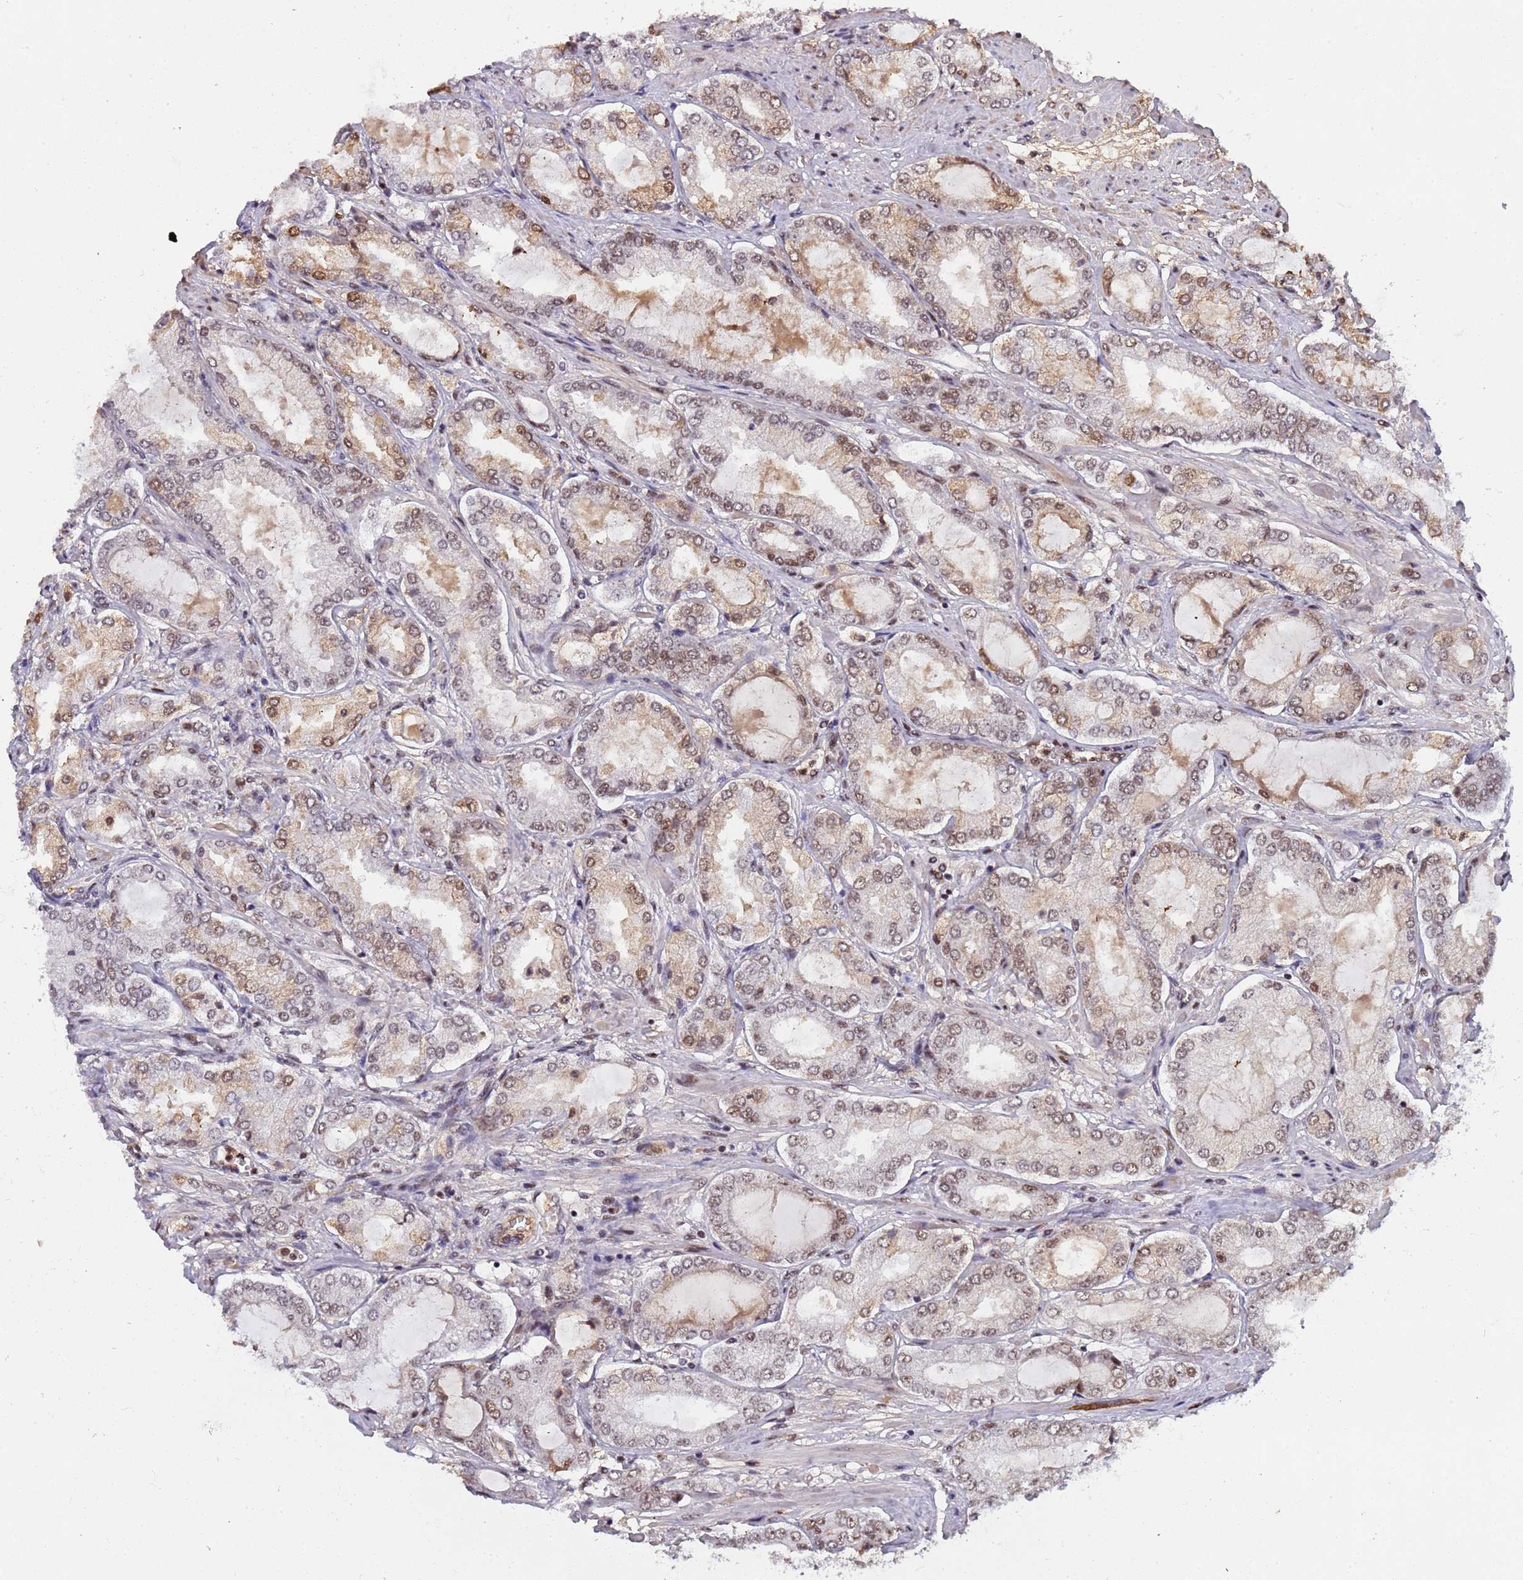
{"staining": {"intensity": "moderate", "quantity": "25%-75%", "location": "nuclear"}, "tissue": "prostate cancer", "cell_type": "Tumor cells", "image_type": "cancer", "snomed": [{"axis": "morphology", "description": "Adenocarcinoma, High grade"}, {"axis": "topography", "description": "Prostate"}], "caption": "Protein expression analysis of prostate cancer exhibits moderate nuclear positivity in about 25%-75% of tumor cells.", "gene": "SRRT", "patient": {"sex": "male", "age": 68}}